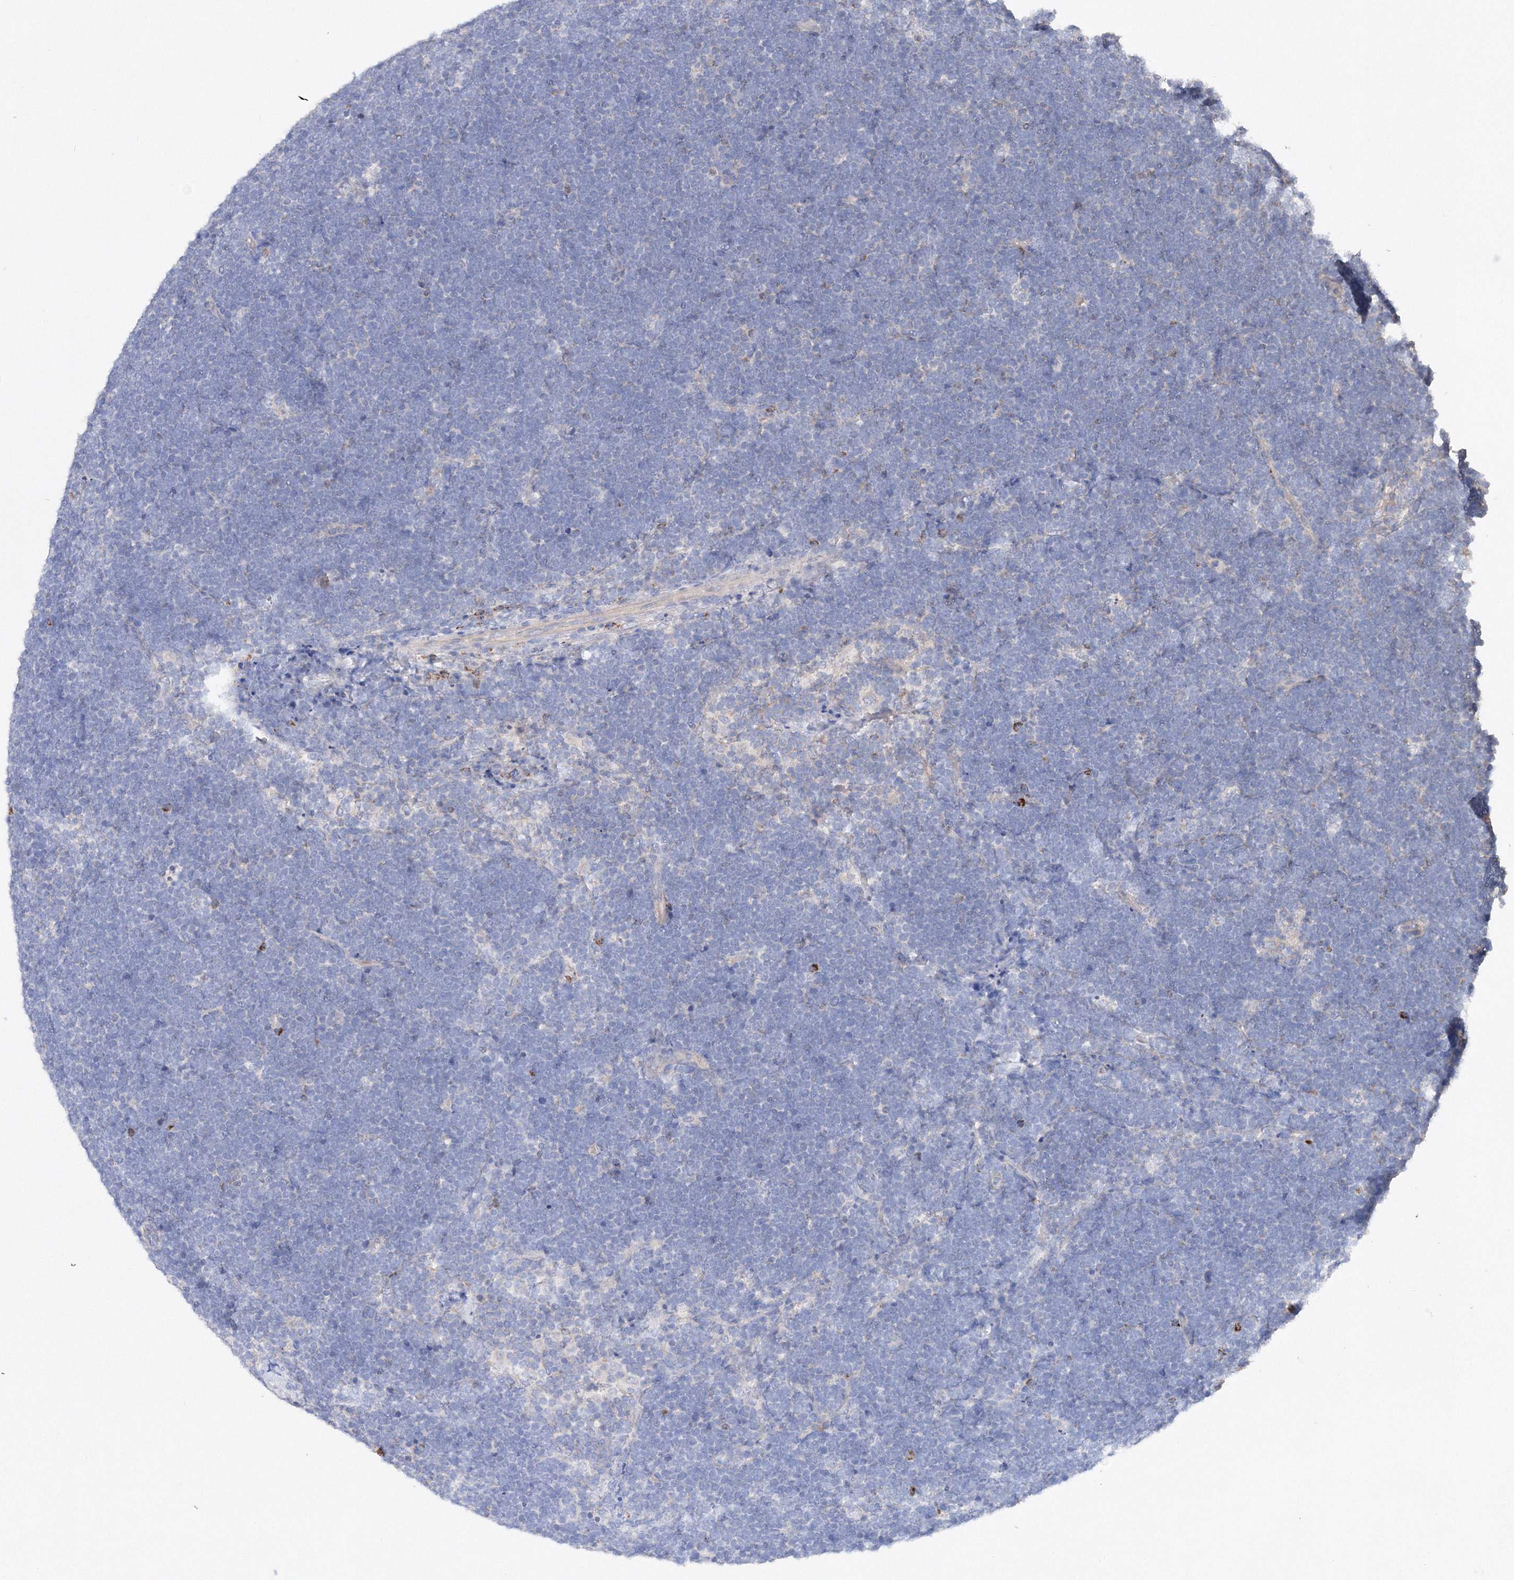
{"staining": {"intensity": "negative", "quantity": "none", "location": "none"}, "tissue": "lymphoma", "cell_type": "Tumor cells", "image_type": "cancer", "snomed": [{"axis": "morphology", "description": "Malignant lymphoma, non-Hodgkin's type, High grade"}, {"axis": "topography", "description": "Lymph node"}], "caption": "DAB (3,3'-diaminobenzidine) immunohistochemical staining of human lymphoma displays no significant positivity in tumor cells.", "gene": "GLS", "patient": {"sex": "male", "age": 13}}